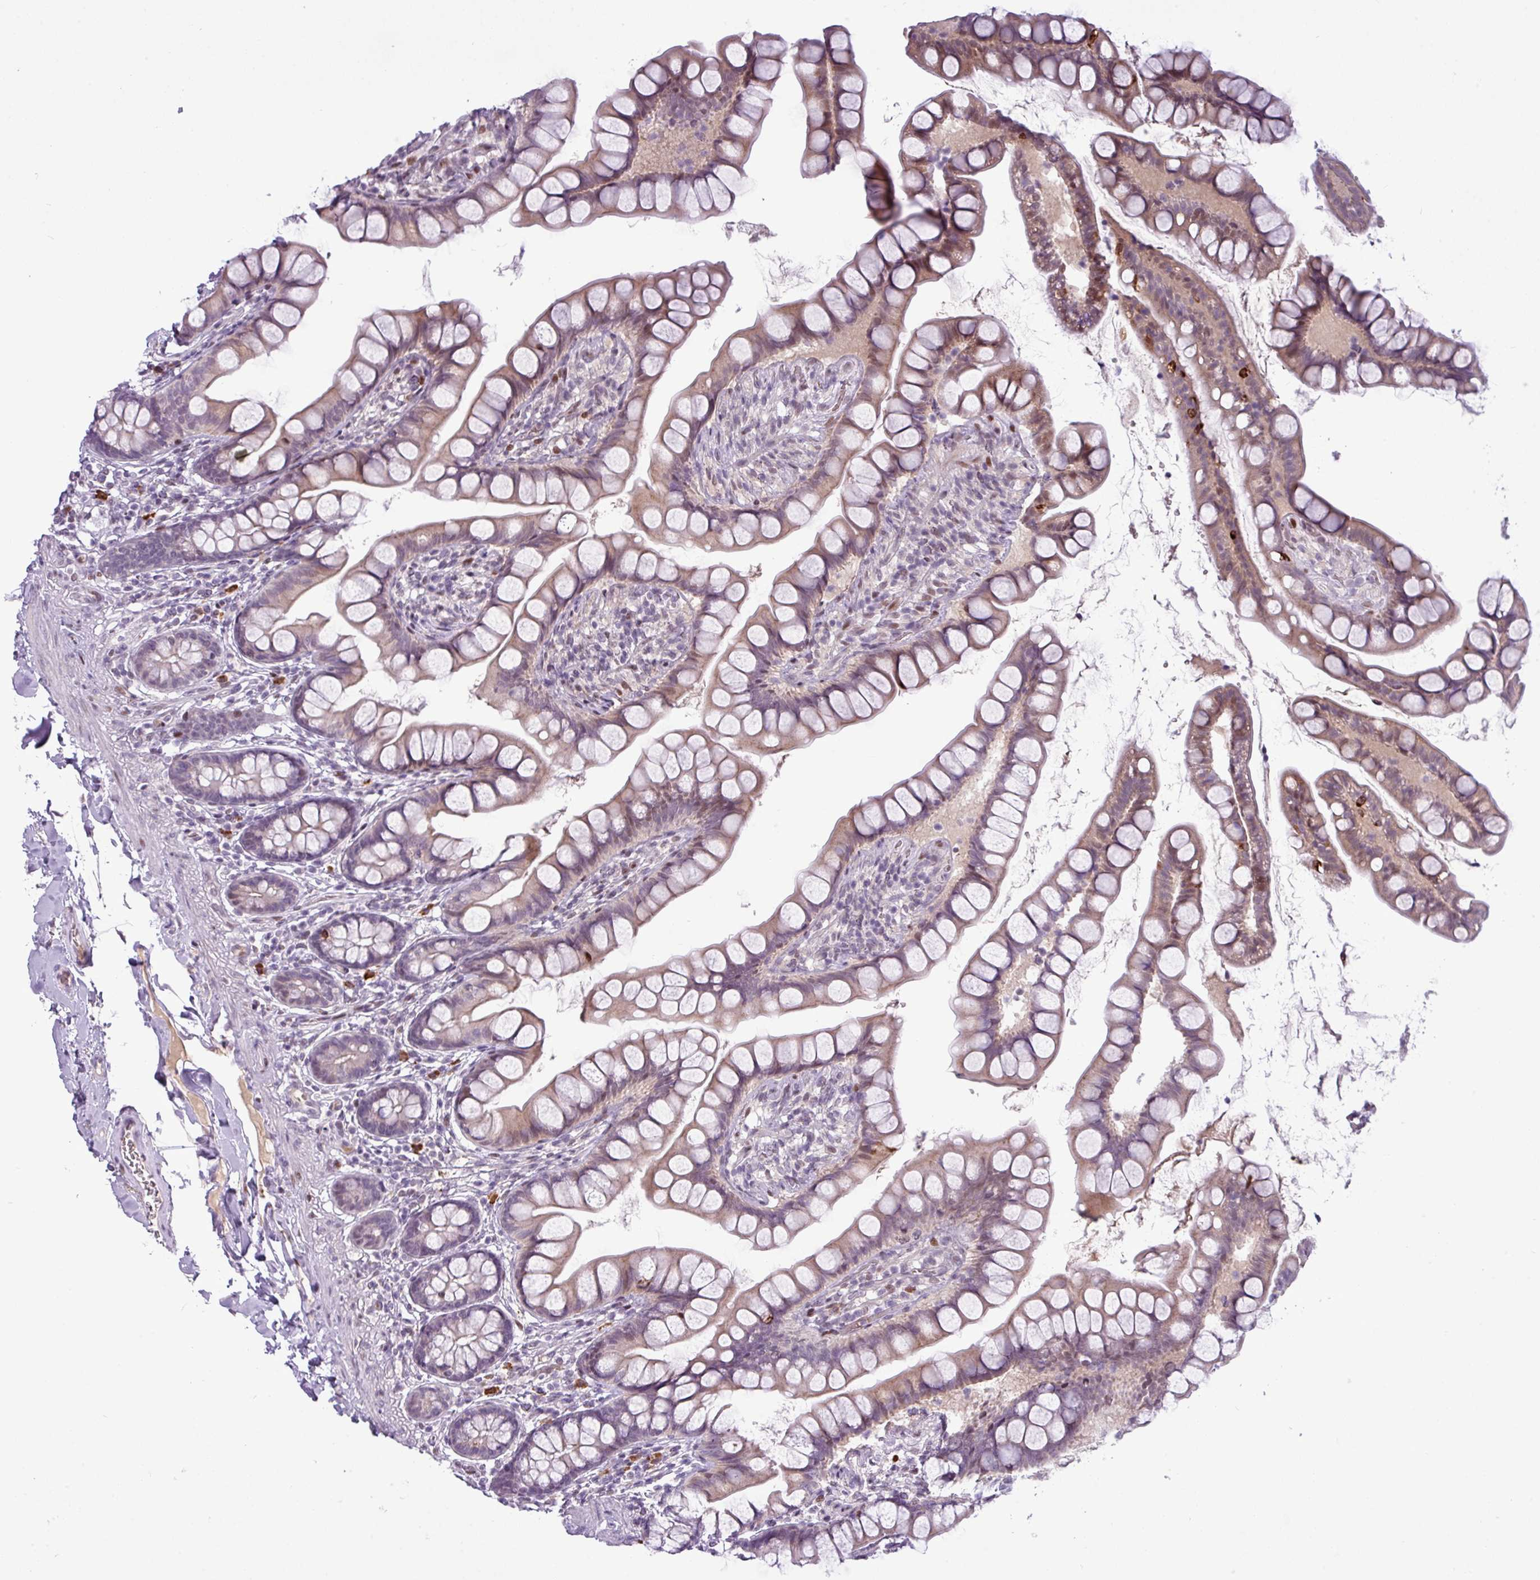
{"staining": {"intensity": "weak", "quantity": "<25%", "location": "cytoplasmic/membranous"}, "tissue": "small intestine", "cell_type": "Glandular cells", "image_type": "normal", "snomed": [{"axis": "morphology", "description": "Normal tissue, NOS"}, {"axis": "topography", "description": "Small intestine"}], "caption": "This histopathology image is of unremarkable small intestine stained with IHC to label a protein in brown with the nuclei are counter-stained blue. There is no staining in glandular cells. (DAB (3,3'-diaminobenzidine) immunohistochemistry (IHC) visualized using brightfield microscopy, high magnification).", "gene": "SLC66A2", "patient": {"sex": "male", "age": 70}}